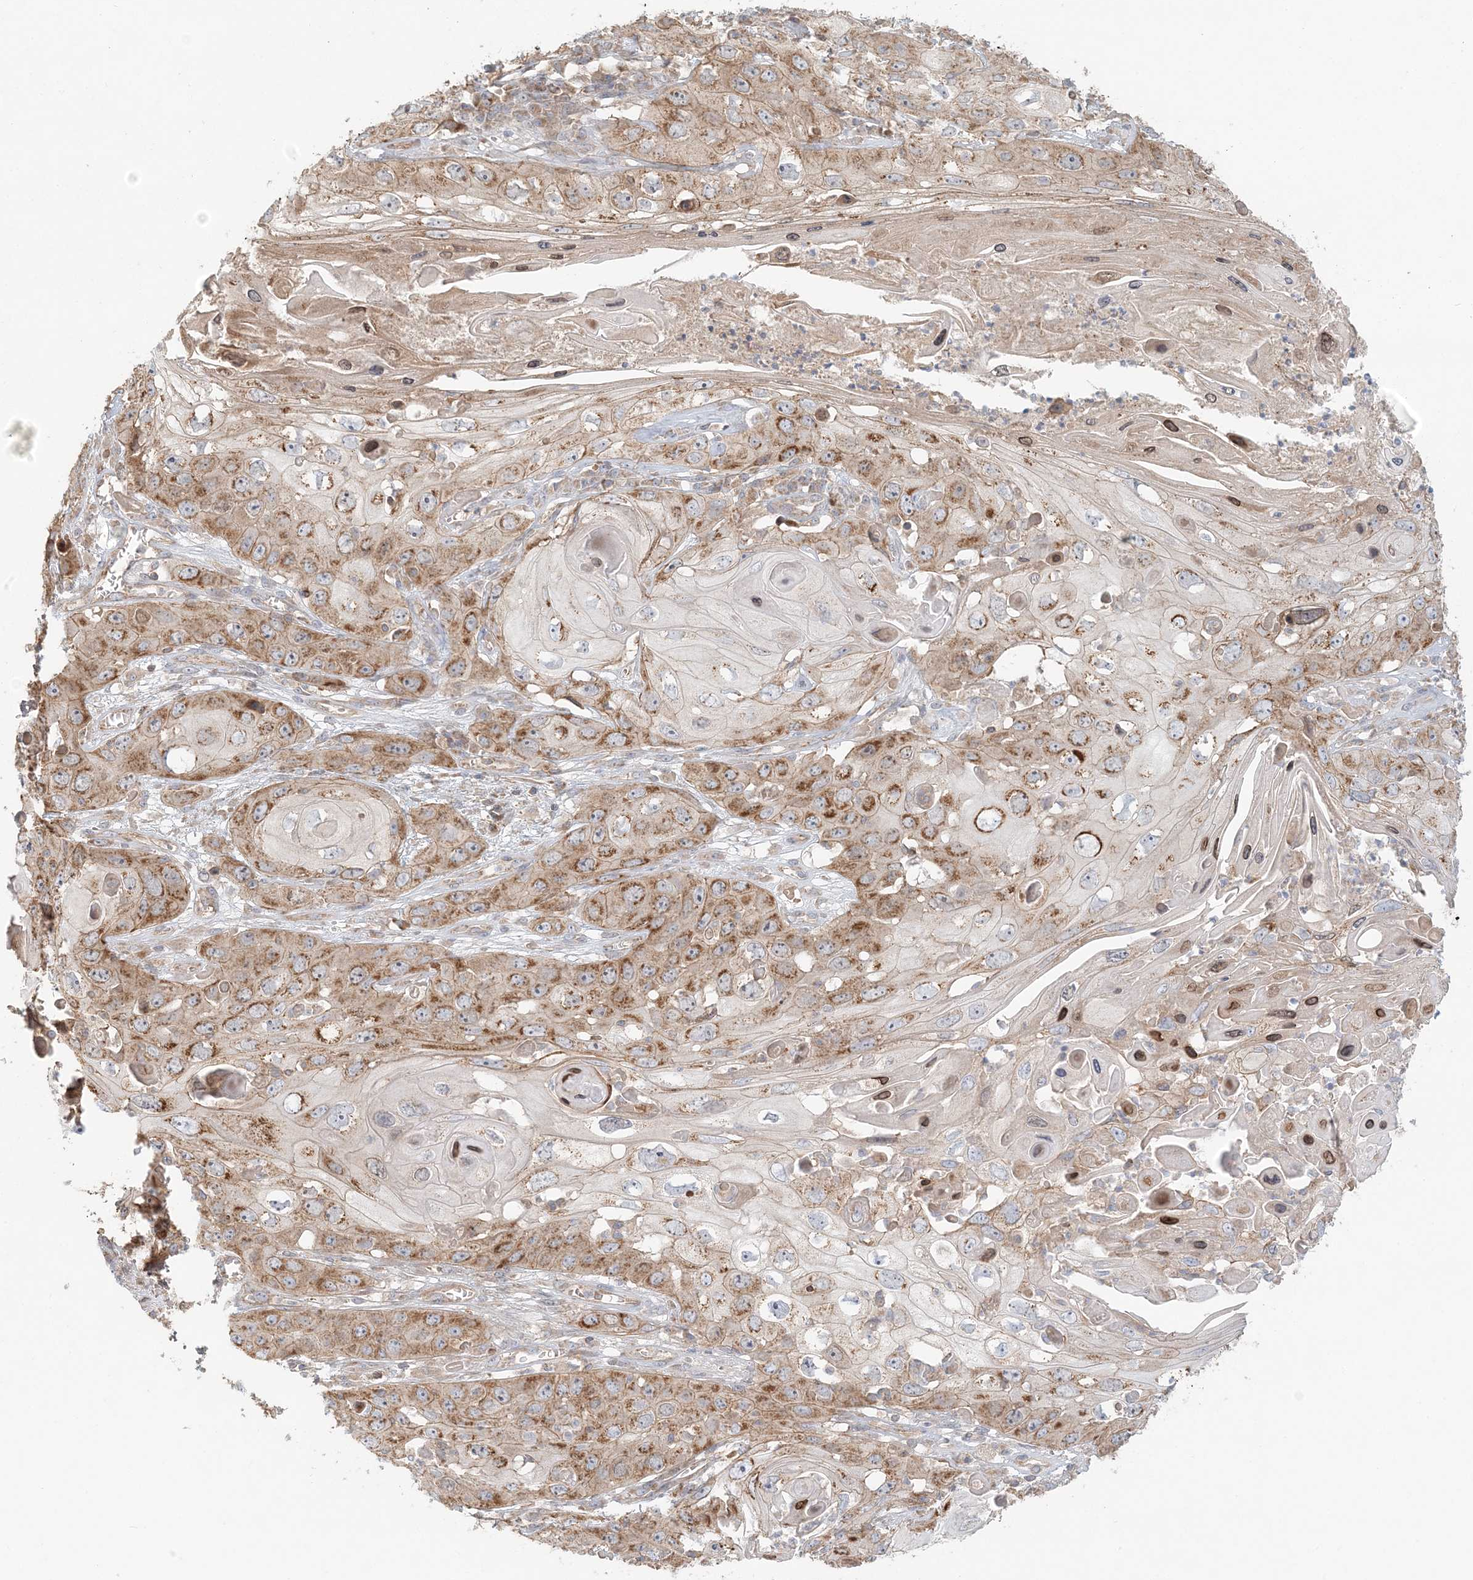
{"staining": {"intensity": "moderate", "quantity": ">75%", "location": "cytoplasmic/membranous"}, "tissue": "skin cancer", "cell_type": "Tumor cells", "image_type": "cancer", "snomed": [{"axis": "morphology", "description": "Squamous cell carcinoma, NOS"}, {"axis": "topography", "description": "Skin"}], "caption": "Skin squamous cell carcinoma stained with immunohistochemistry (IHC) reveals moderate cytoplasmic/membranous positivity in approximately >75% of tumor cells. (DAB IHC, brown staining for protein, blue staining for nuclei).", "gene": "KIAA0232", "patient": {"sex": "male", "age": 55}}